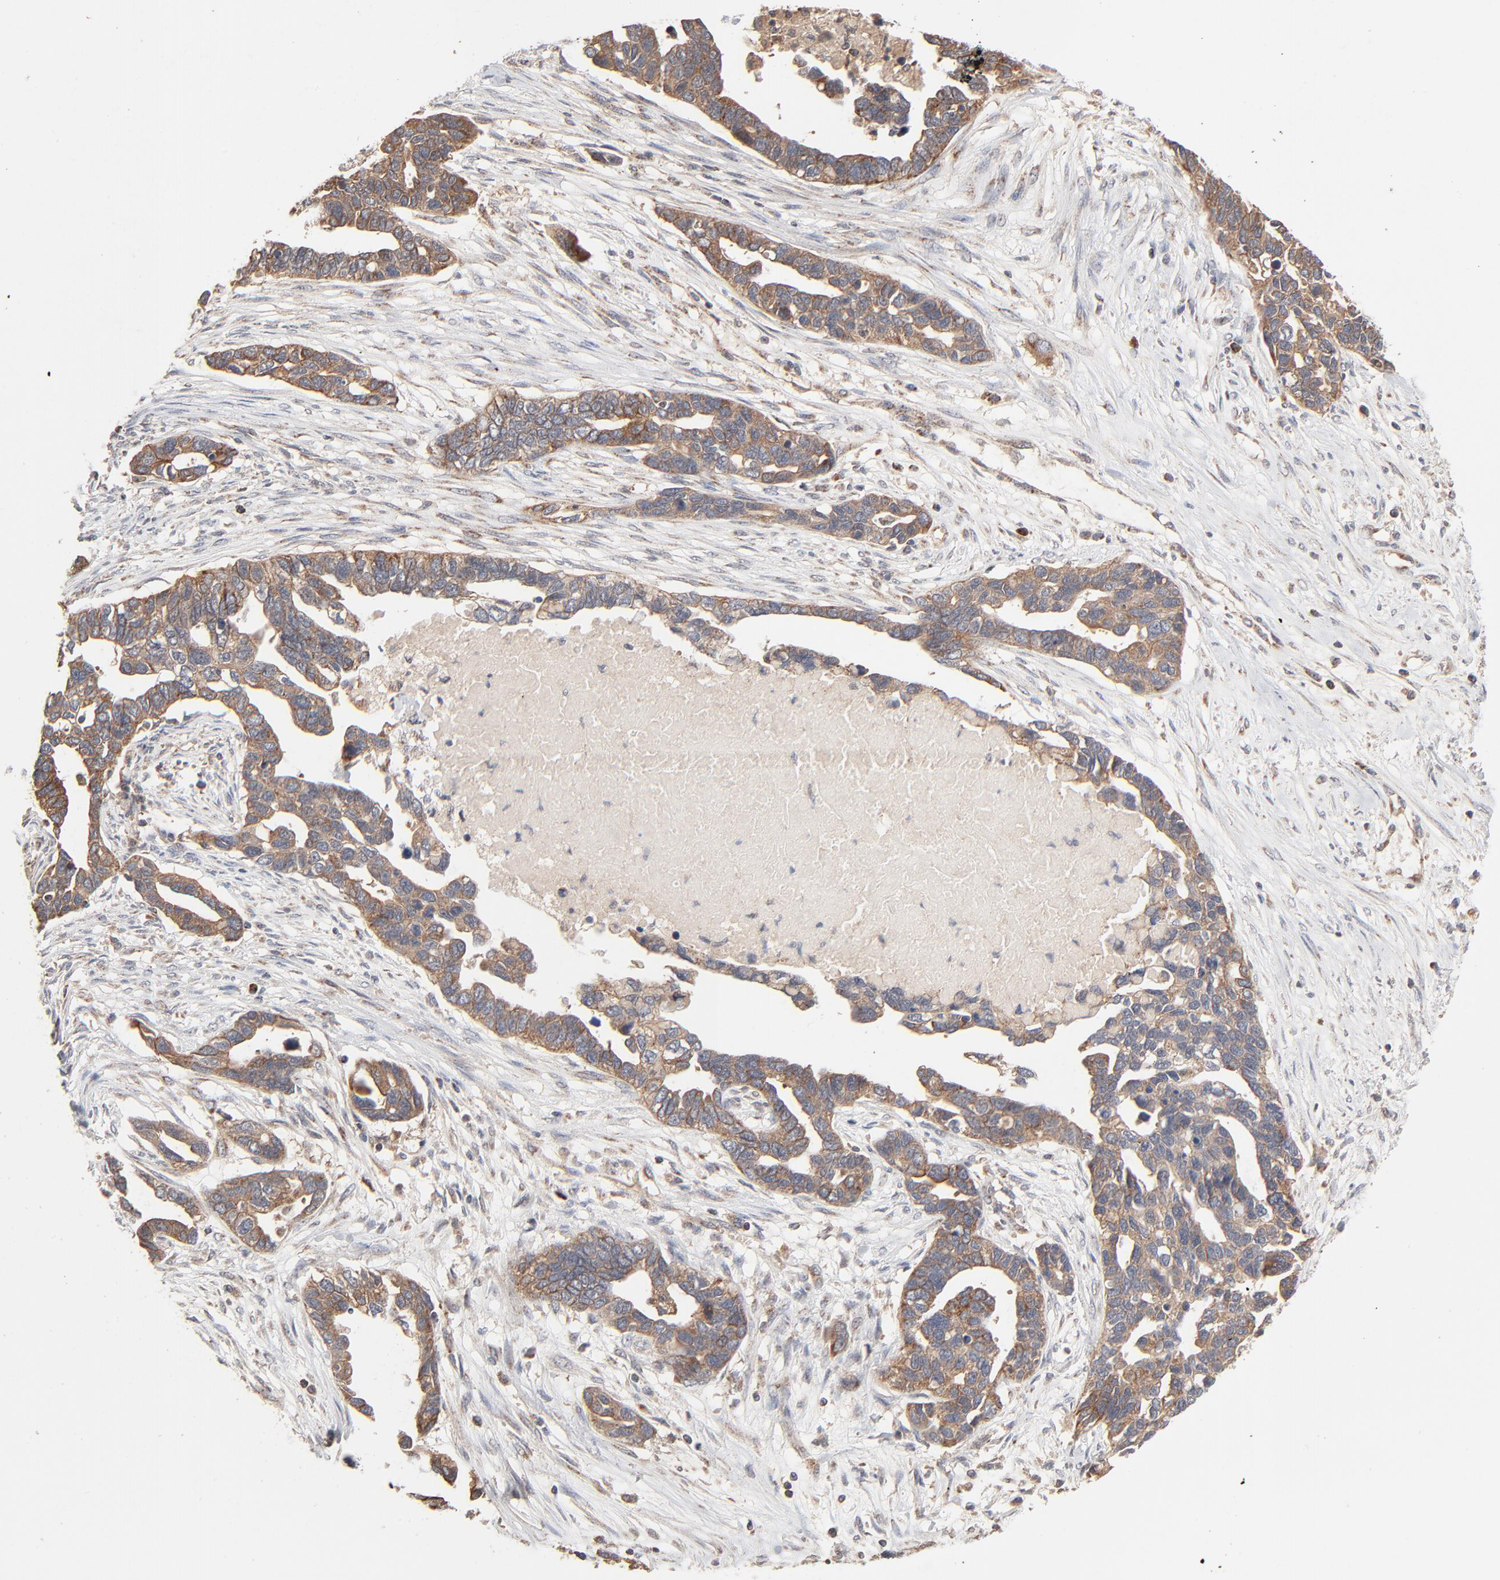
{"staining": {"intensity": "moderate", "quantity": ">75%", "location": "cytoplasmic/membranous"}, "tissue": "ovarian cancer", "cell_type": "Tumor cells", "image_type": "cancer", "snomed": [{"axis": "morphology", "description": "Cystadenocarcinoma, serous, NOS"}, {"axis": "topography", "description": "Ovary"}], "caption": "The immunohistochemical stain highlights moderate cytoplasmic/membranous staining in tumor cells of ovarian cancer tissue. (DAB (3,3'-diaminobenzidine) IHC, brown staining for protein, blue staining for nuclei).", "gene": "ABLIM3", "patient": {"sex": "female", "age": 54}}